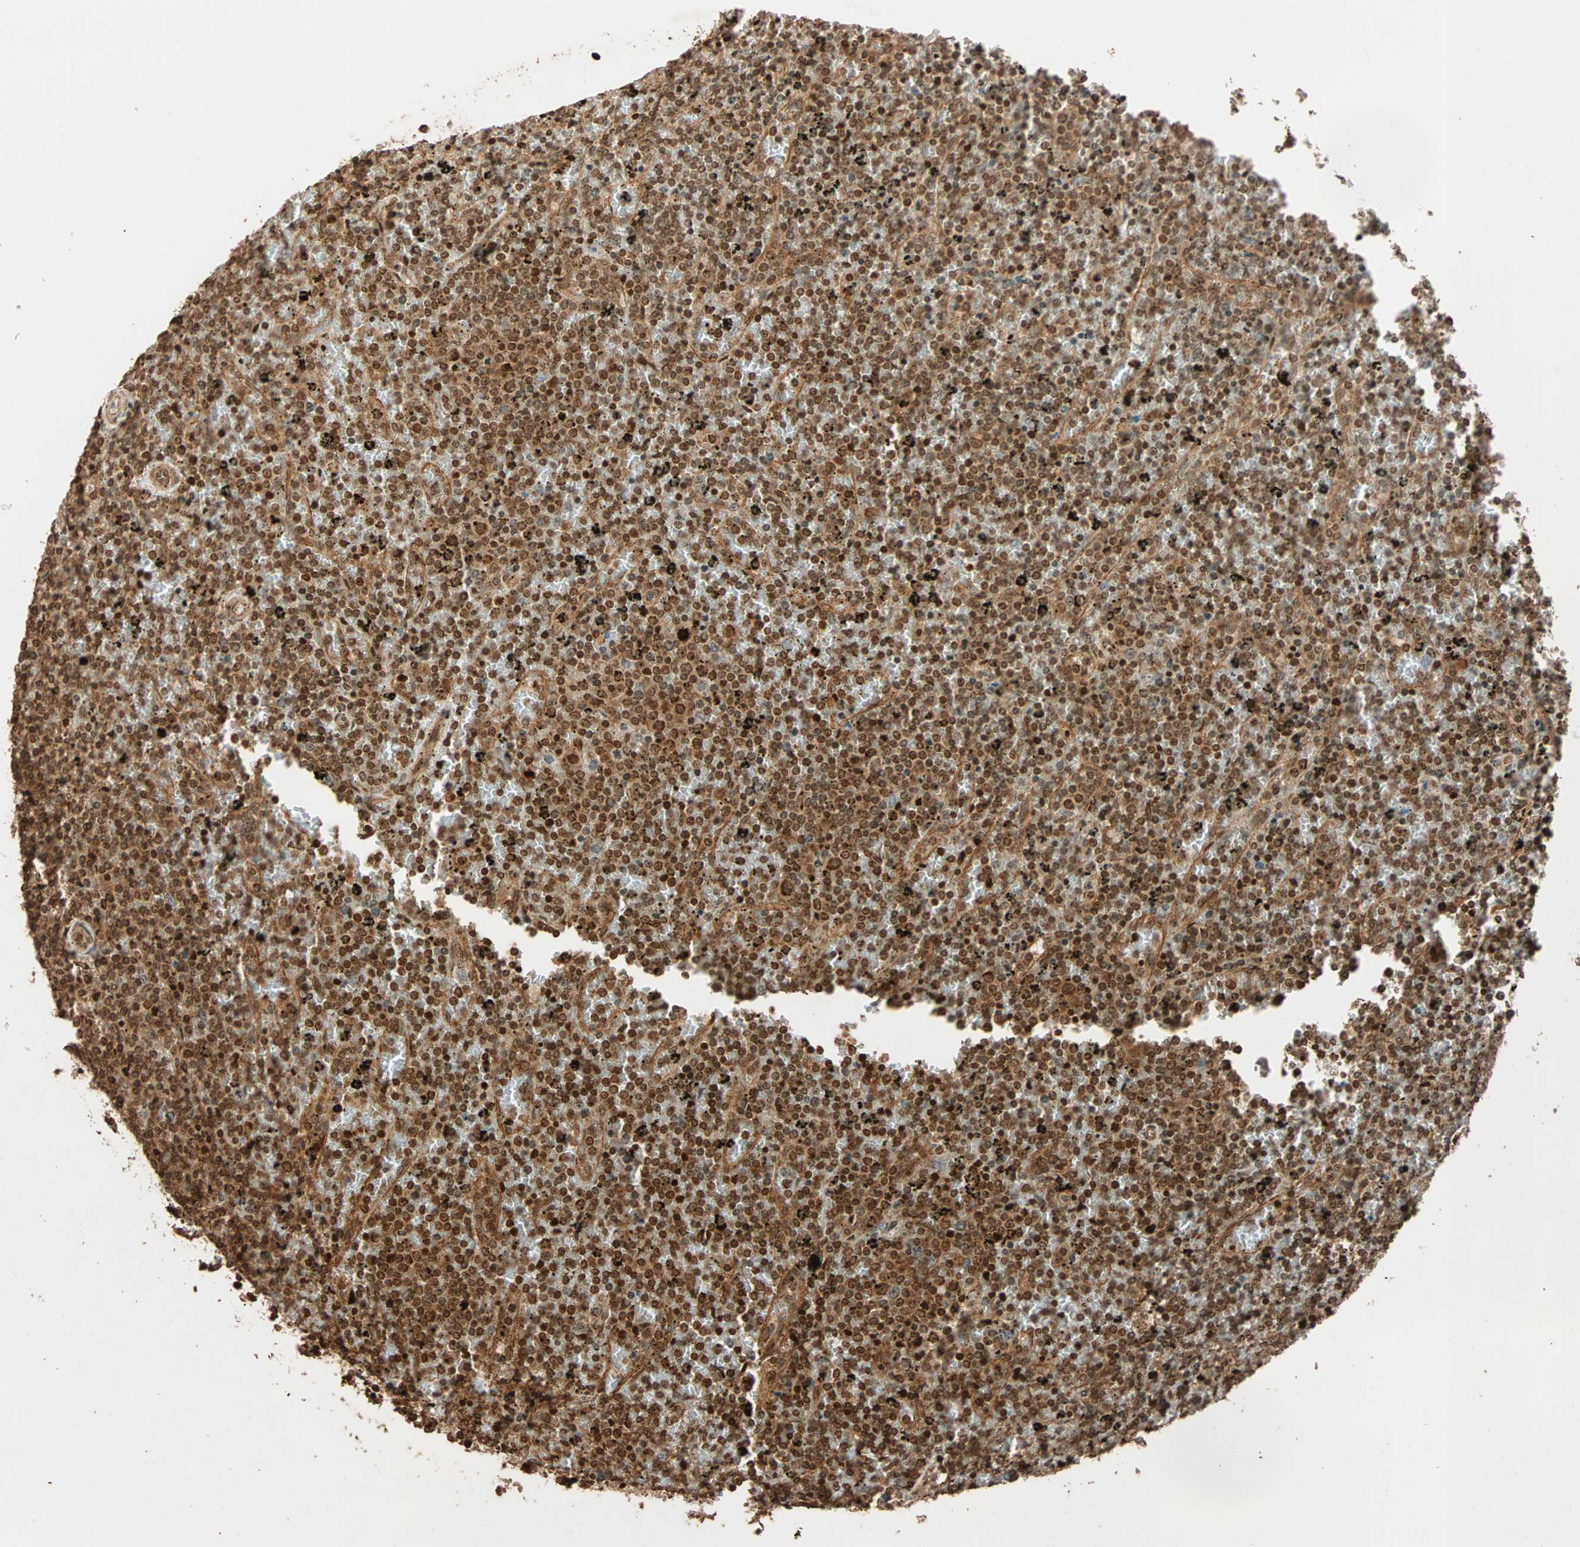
{"staining": {"intensity": "strong", "quantity": ">75%", "location": "nuclear"}, "tissue": "lymphoma", "cell_type": "Tumor cells", "image_type": "cancer", "snomed": [{"axis": "morphology", "description": "Malignant lymphoma, non-Hodgkin's type, Low grade"}, {"axis": "topography", "description": "Spleen"}], "caption": "DAB (3,3'-diaminobenzidine) immunohistochemical staining of human lymphoma displays strong nuclear protein staining in approximately >75% of tumor cells.", "gene": "ALKBH5", "patient": {"sex": "female", "age": 77}}